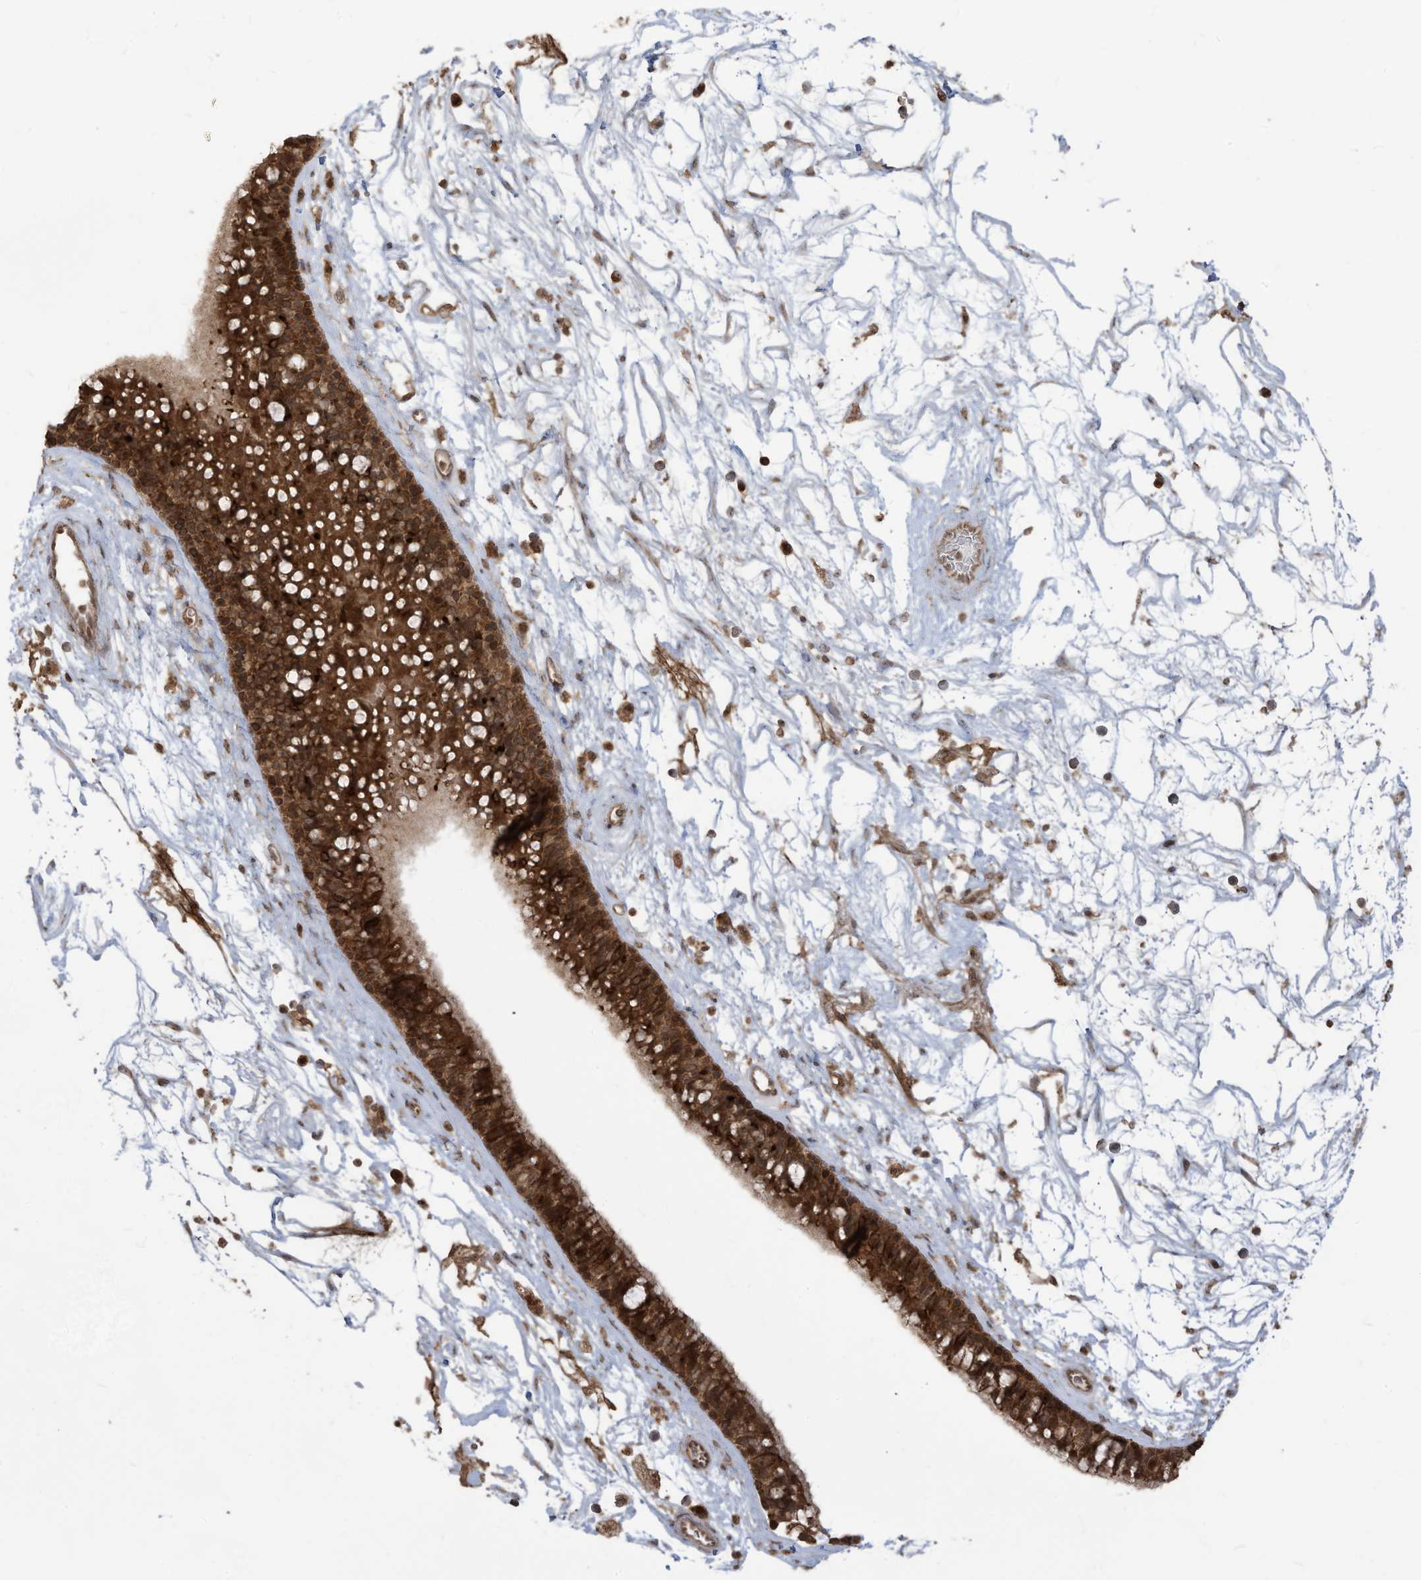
{"staining": {"intensity": "strong", "quantity": ">75%", "location": "cytoplasmic/membranous"}, "tissue": "nasopharynx", "cell_type": "Respiratory epithelial cells", "image_type": "normal", "snomed": [{"axis": "morphology", "description": "Normal tissue, NOS"}, {"axis": "topography", "description": "Nasopharynx"}], "caption": "Immunohistochemical staining of normal nasopharynx exhibits strong cytoplasmic/membranous protein staining in approximately >75% of respiratory epithelial cells. Immunohistochemistry (ihc) stains the protein of interest in brown and the nuclei are stained blue.", "gene": "CARF", "patient": {"sex": "male", "age": 64}}